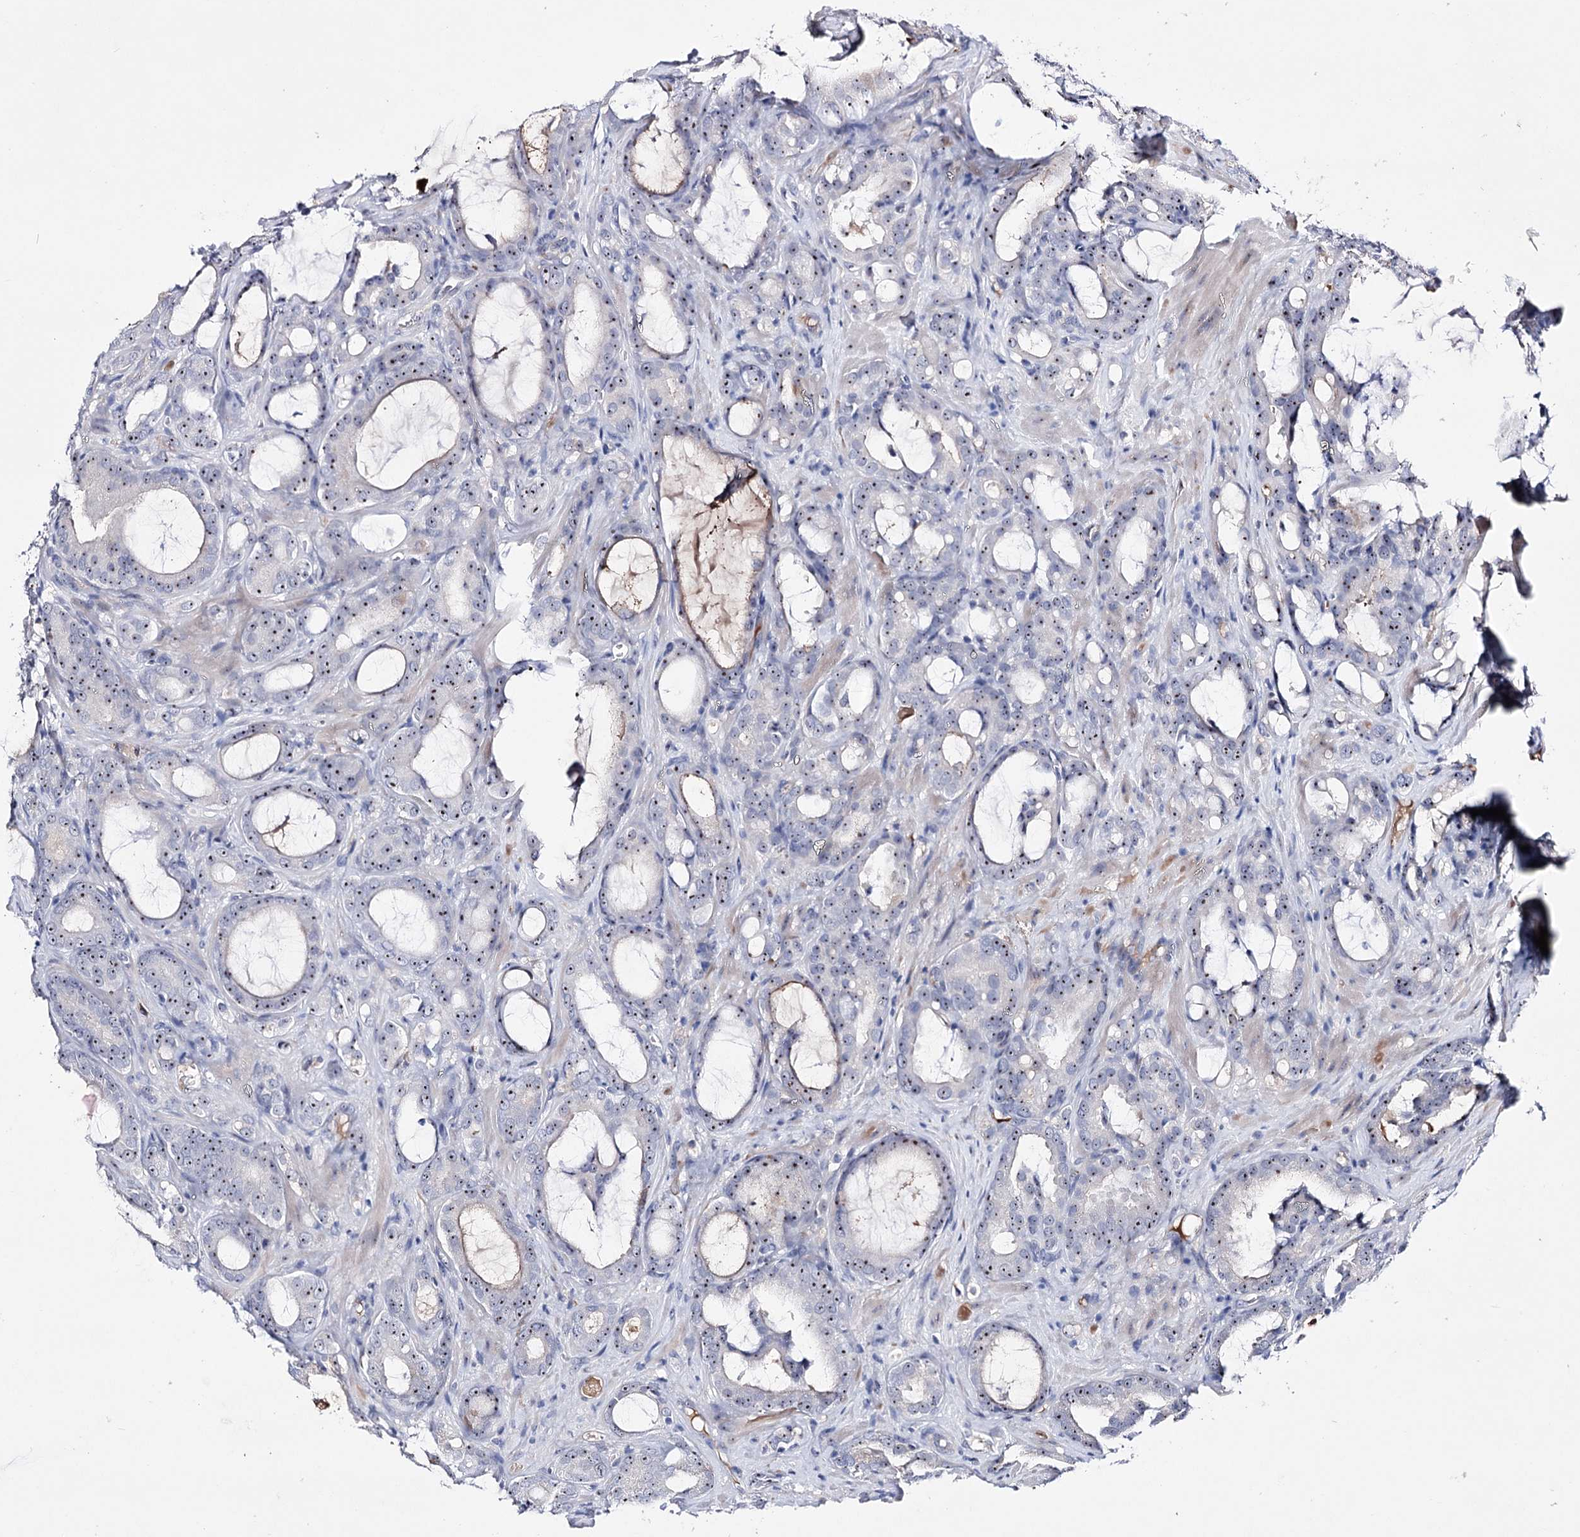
{"staining": {"intensity": "moderate", "quantity": ">75%", "location": "nuclear"}, "tissue": "prostate cancer", "cell_type": "Tumor cells", "image_type": "cancer", "snomed": [{"axis": "morphology", "description": "Adenocarcinoma, High grade"}, {"axis": "topography", "description": "Prostate"}], "caption": "This is an image of immunohistochemistry (IHC) staining of high-grade adenocarcinoma (prostate), which shows moderate staining in the nuclear of tumor cells.", "gene": "PCGF5", "patient": {"sex": "male", "age": 72}}